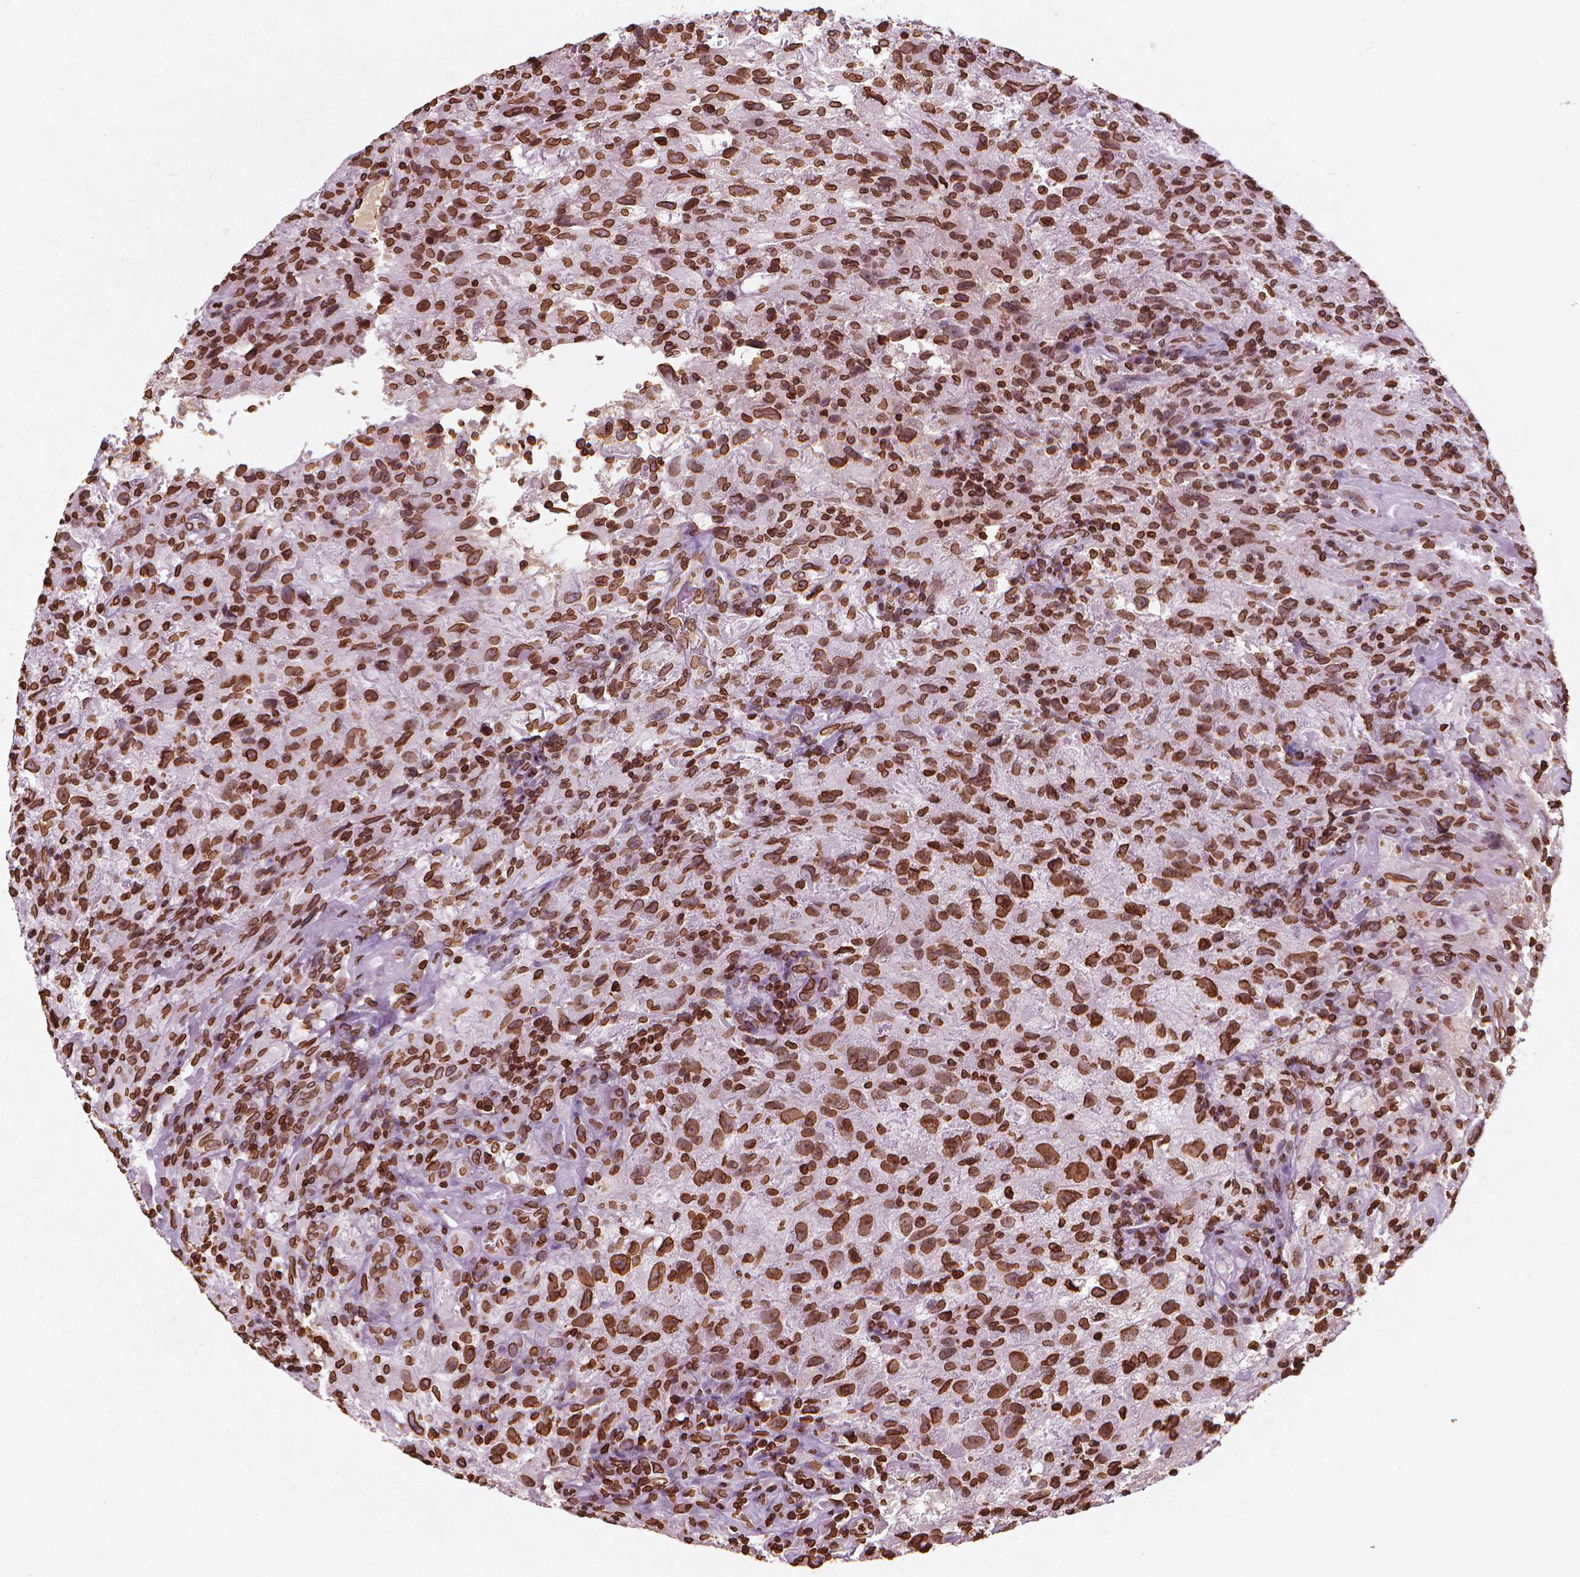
{"staining": {"intensity": "strong", "quantity": ">75%", "location": "cytoplasmic/membranous,nuclear"}, "tissue": "glioma", "cell_type": "Tumor cells", "image_type": "cancer", "snomed": [{"axis": "morphology", "description": "Glioma, malignant, High grade"}, {"axis": "topography", "description": "Brain"}], "caption": "This photomicrograph exhibits IHC staining of human malignant glioma (high-grade), with high strong cytoplasmic/membranous and nuclear positivity in about >75% of tumor cells.", "gene": "LMNB1", "patient": {"sex": "male", "age": 68}}